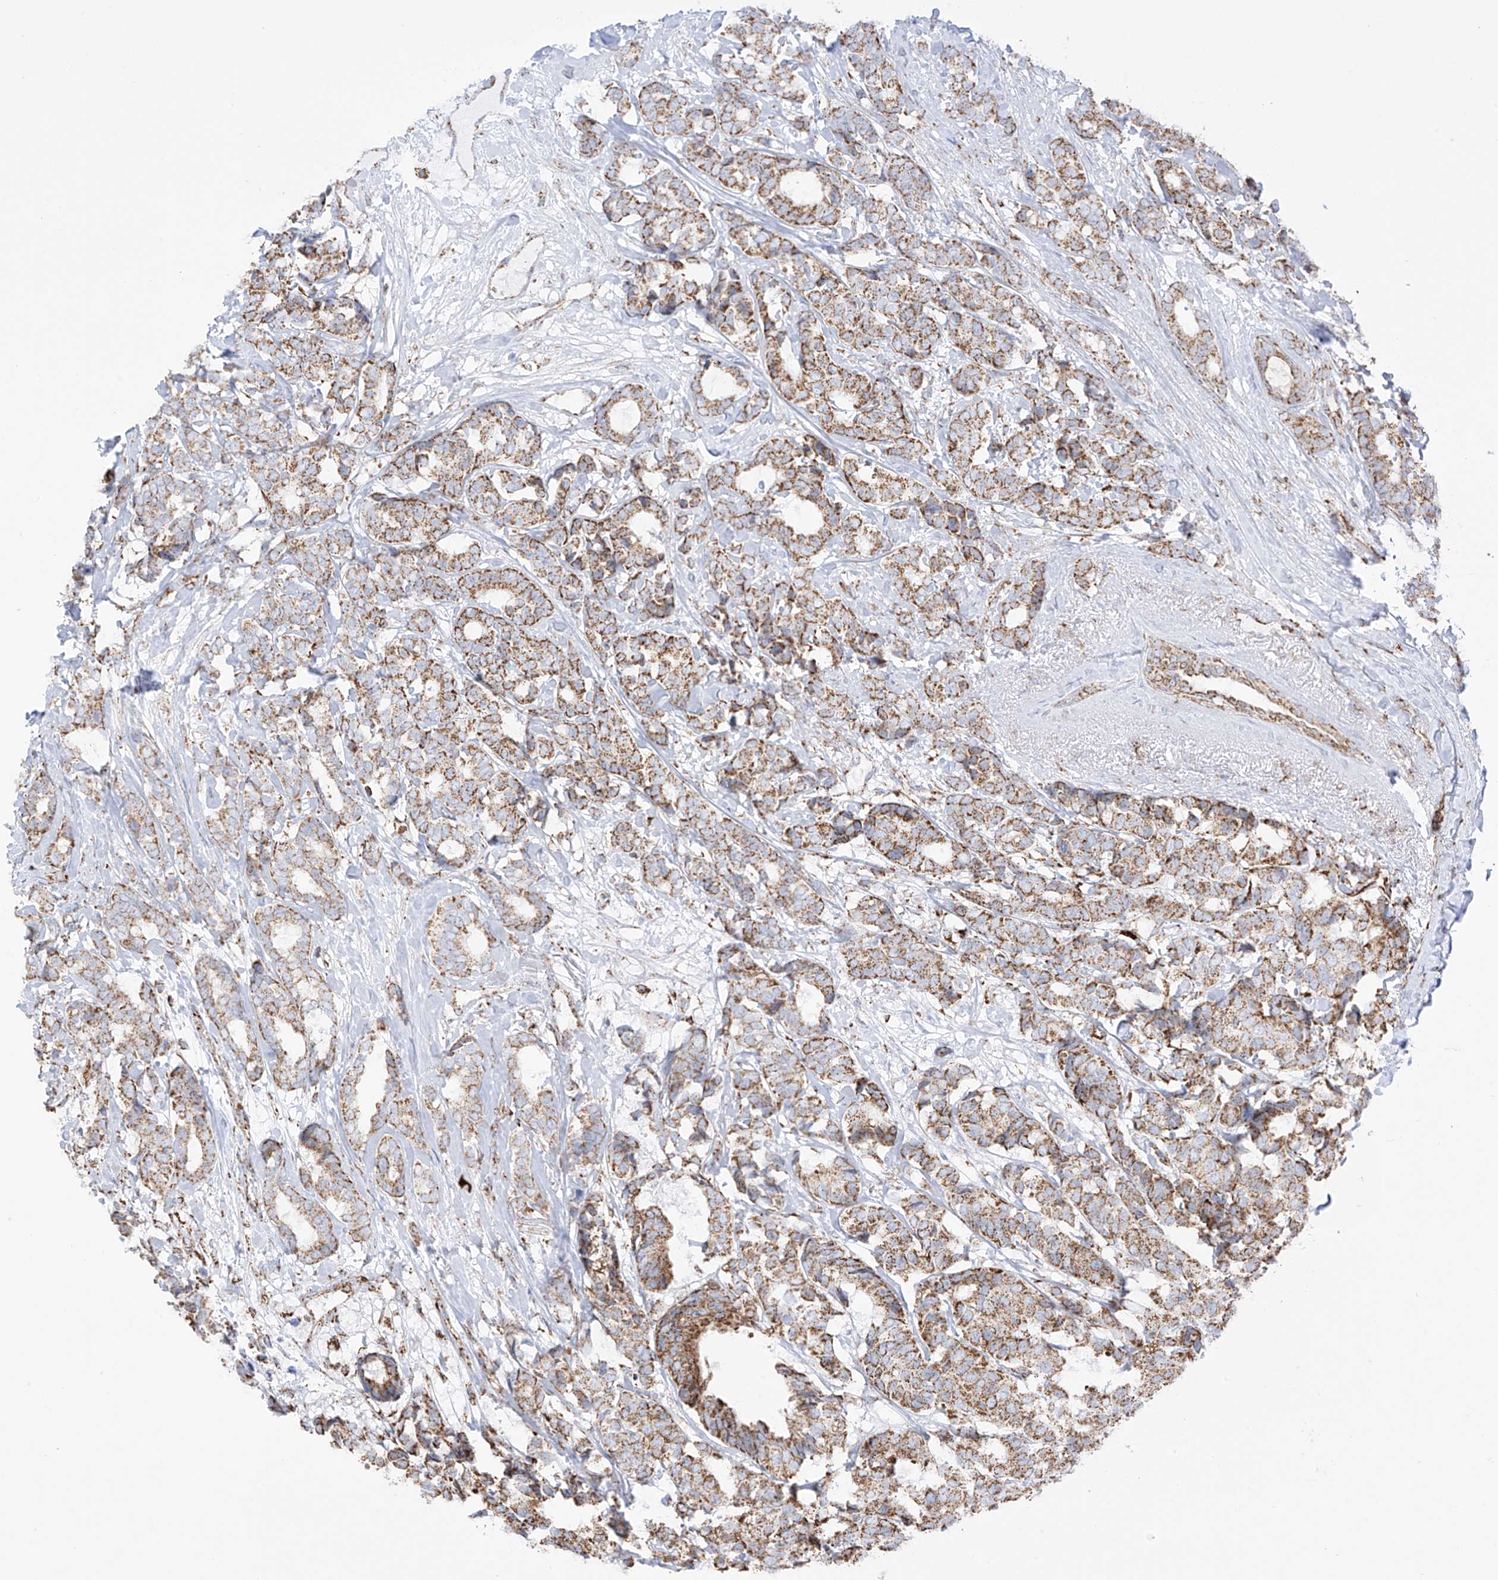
{"staining": {"intensity": "moderate", "quantity": ">75%", "location": "cytoplasmic/membranous"}, "tissue": "breast cancer", "cell_type": "Tumor cells", "image_type": "cancer", "snomed": [{"axis": "morphology", "description": "Duct carcinoma"}, {"axis": "topography", "description": "Breast"}], "caption": "Protein analysis of breast cancer tissue displays moderate cytoplasmic/membranous staining in about >75% of tumor cells. The protein is stained brown, and the nuclei are stained in blue (DAB (3,3'-diaminobenzidine) IHC with brightfield microscopy, high magnification).", "gene": "XKR3", "patient": {"sex": "female", "age": 87}}